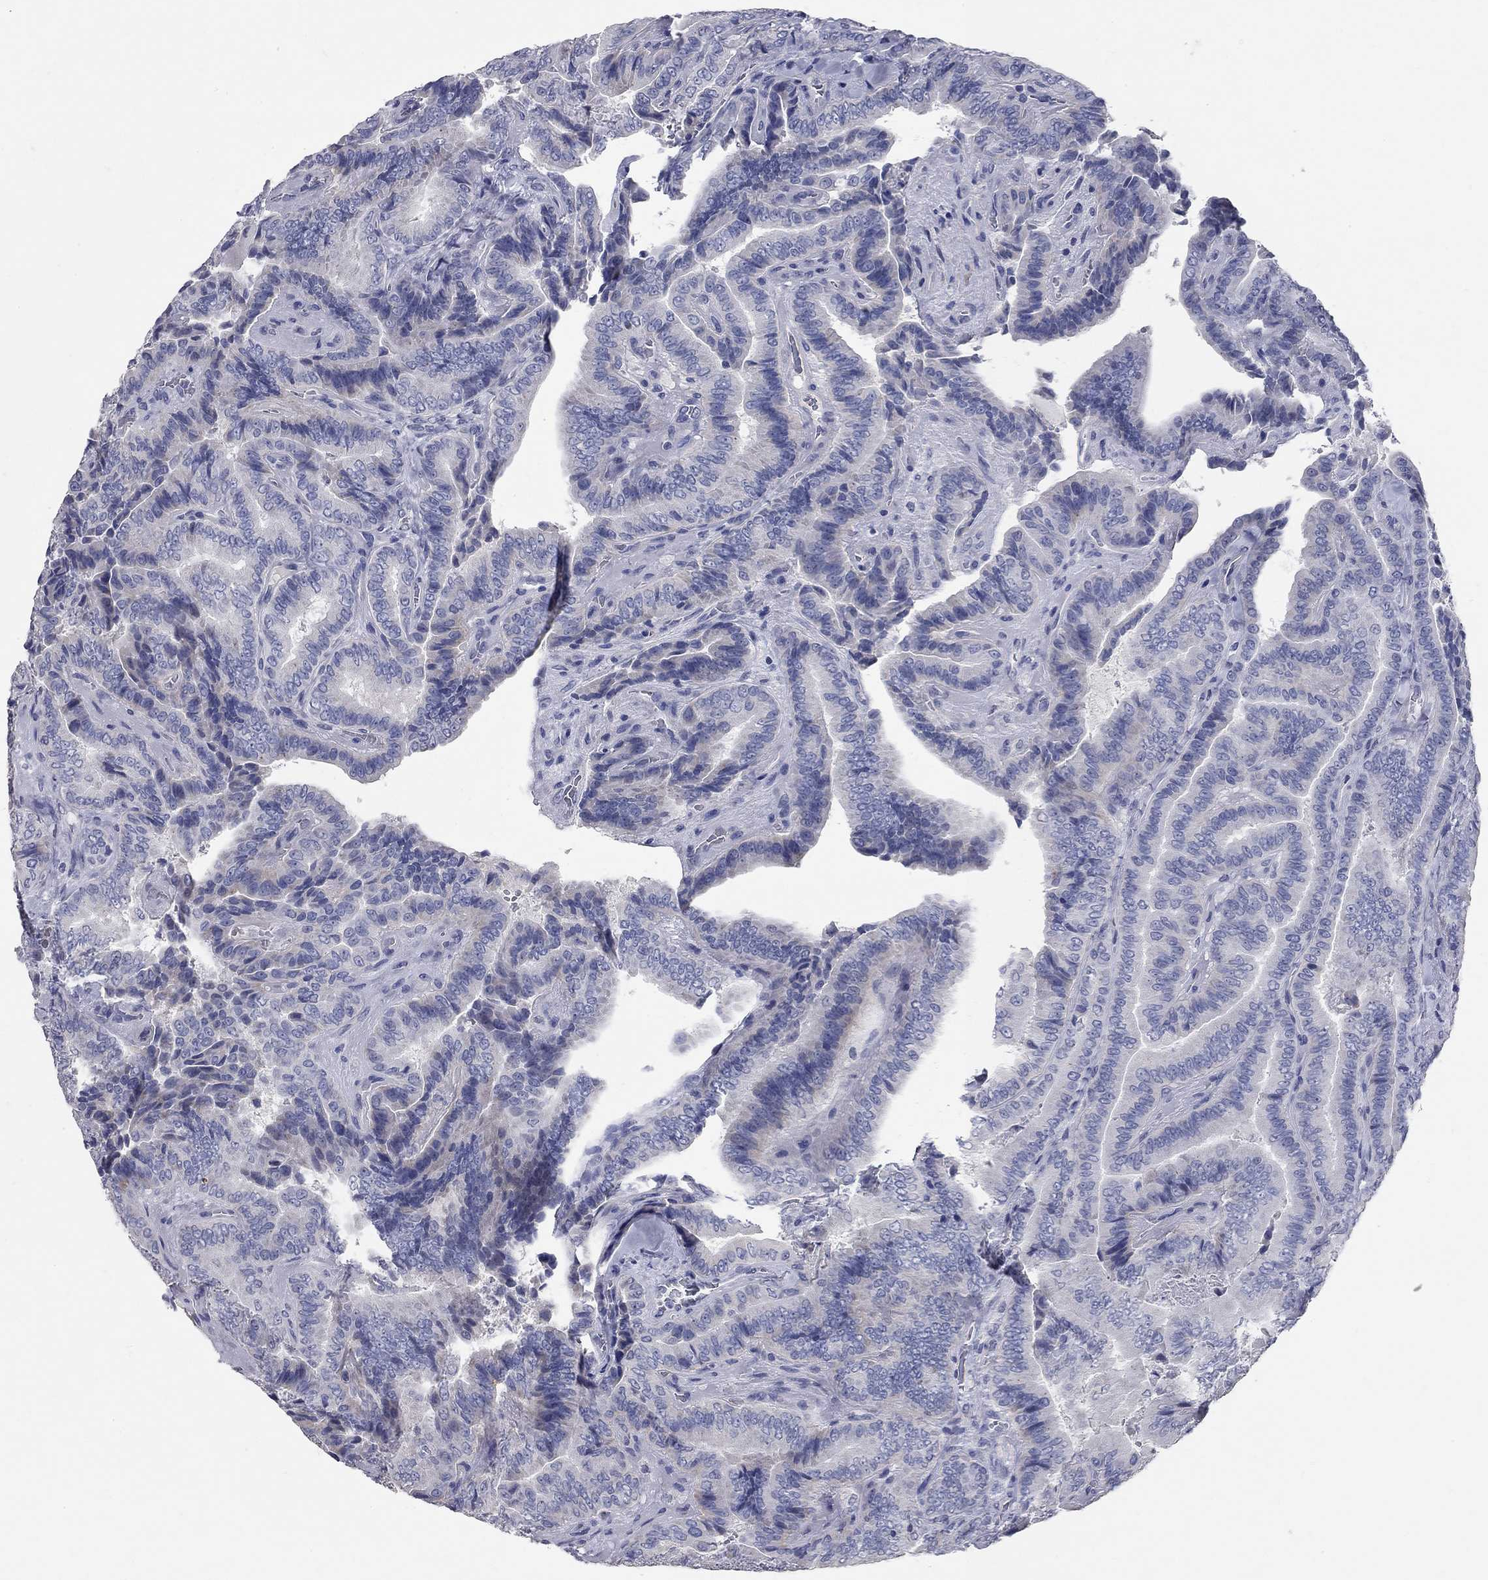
{"staining": {"intensity": "negative", "quantity": "none", "location": "none"}, "tissue": "thyroid cancer", "cell_type": "Tumor cells", "image_type": "cancer", "snomed": [{"axis": "morphology", "description": "Papillary adenocarcinoma, NOS"}, {"axis": "topography", "description": "Thyroid gland"}], "caption": "Tumor cells are negative for protein expression in human thyroid cancer (papillary adenocarcinoma).", "gene": "SYT12", "patient": {"sex": "male", "age": 61}}